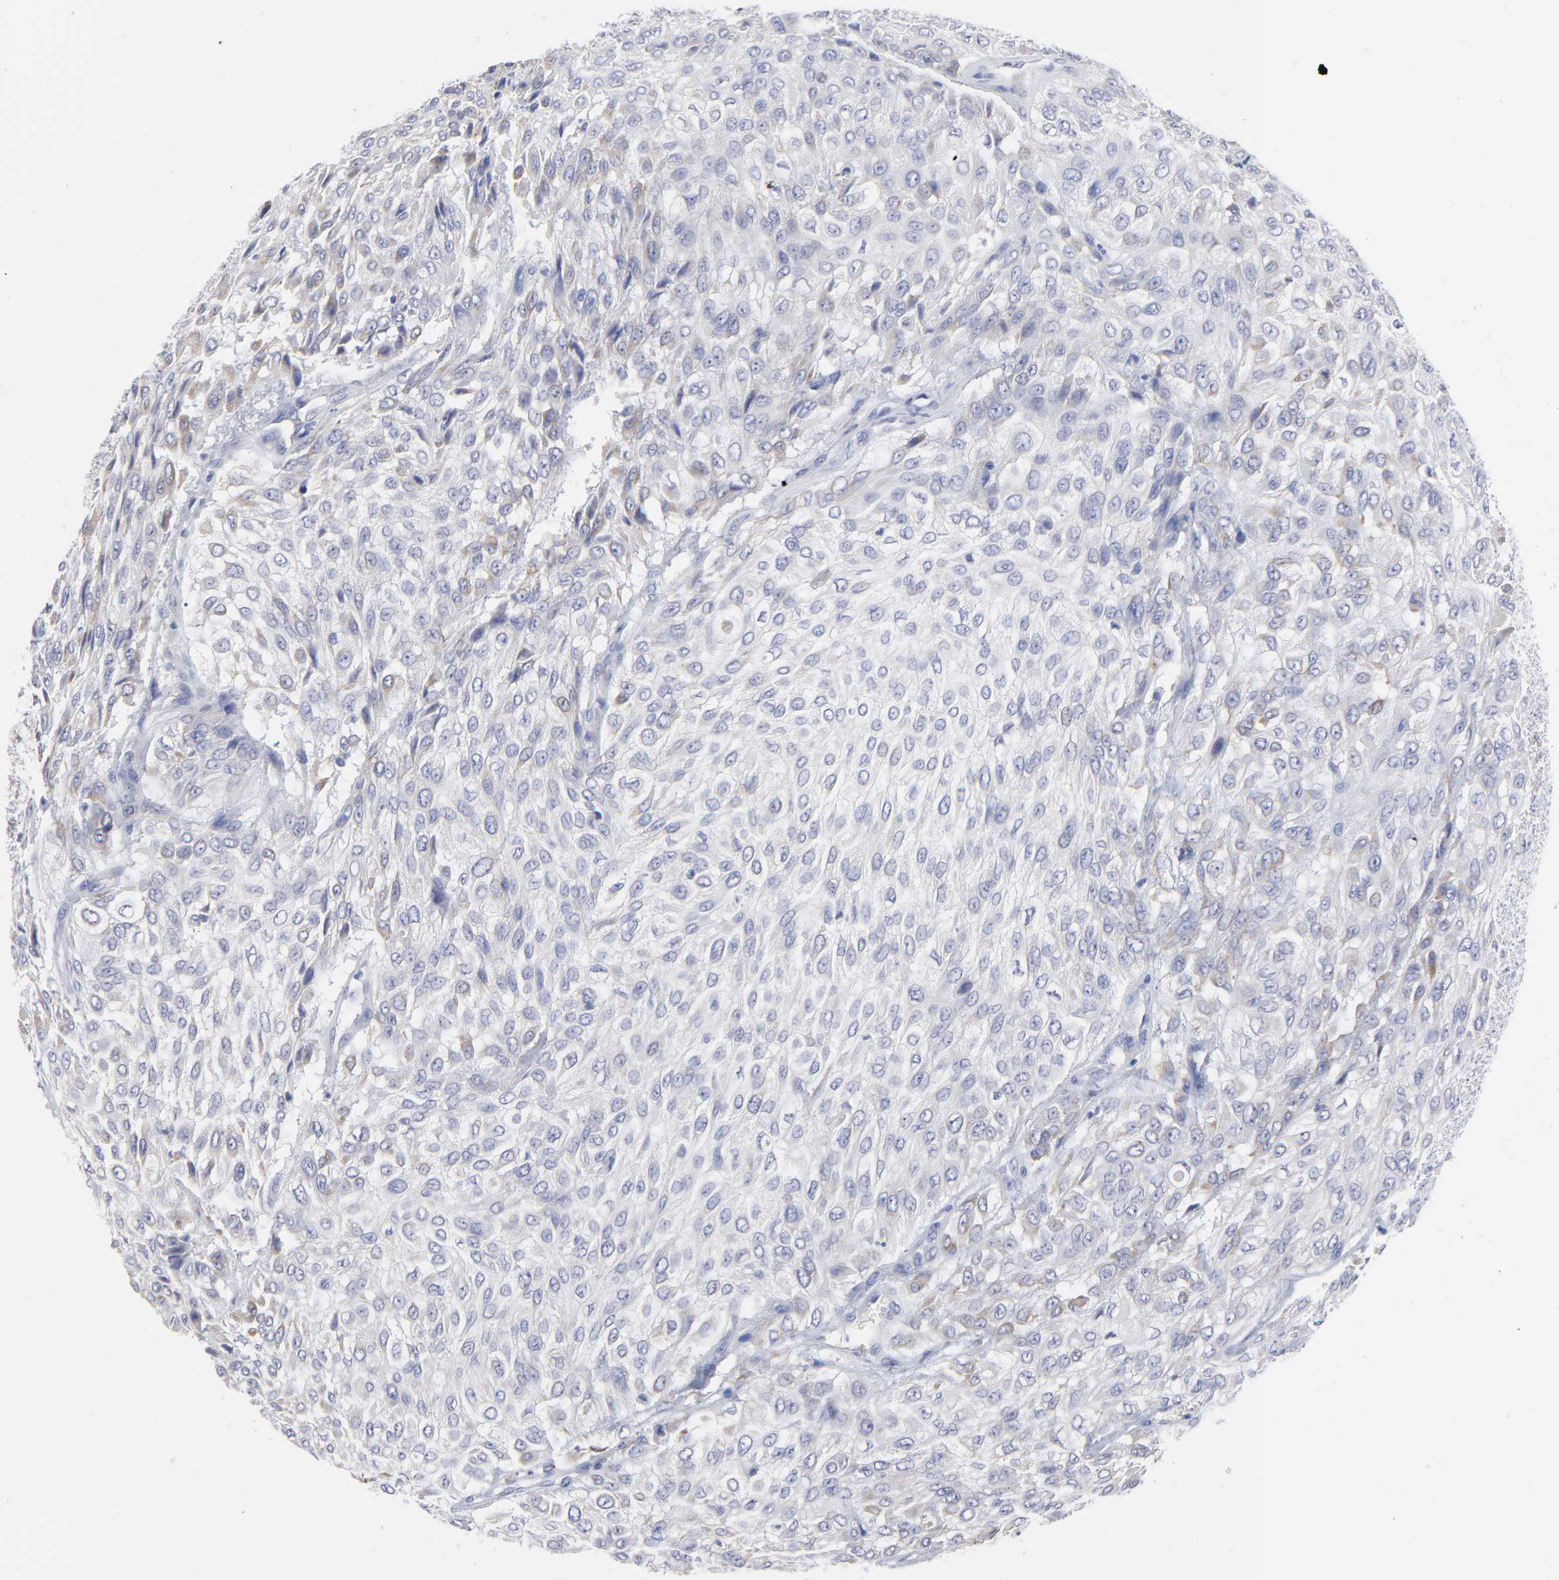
{"staining": {"intensity": "negative", "quantity": "none", "location": "none"}, "tissue": "urothelial cancer", "cell_type": "Tumor cells", "image_type": "cancer", "snomed": [{"axis": "morphology", "description": "Urothelial carcinoma, High grade"}, {"axis": "topography", "description": "Urinary bladder"}], "caption": "Tumor cells show no significant positivity in urothelial cancer.", "gene": "DUSP9", "patient": {"sex": "male", "age": 57}}